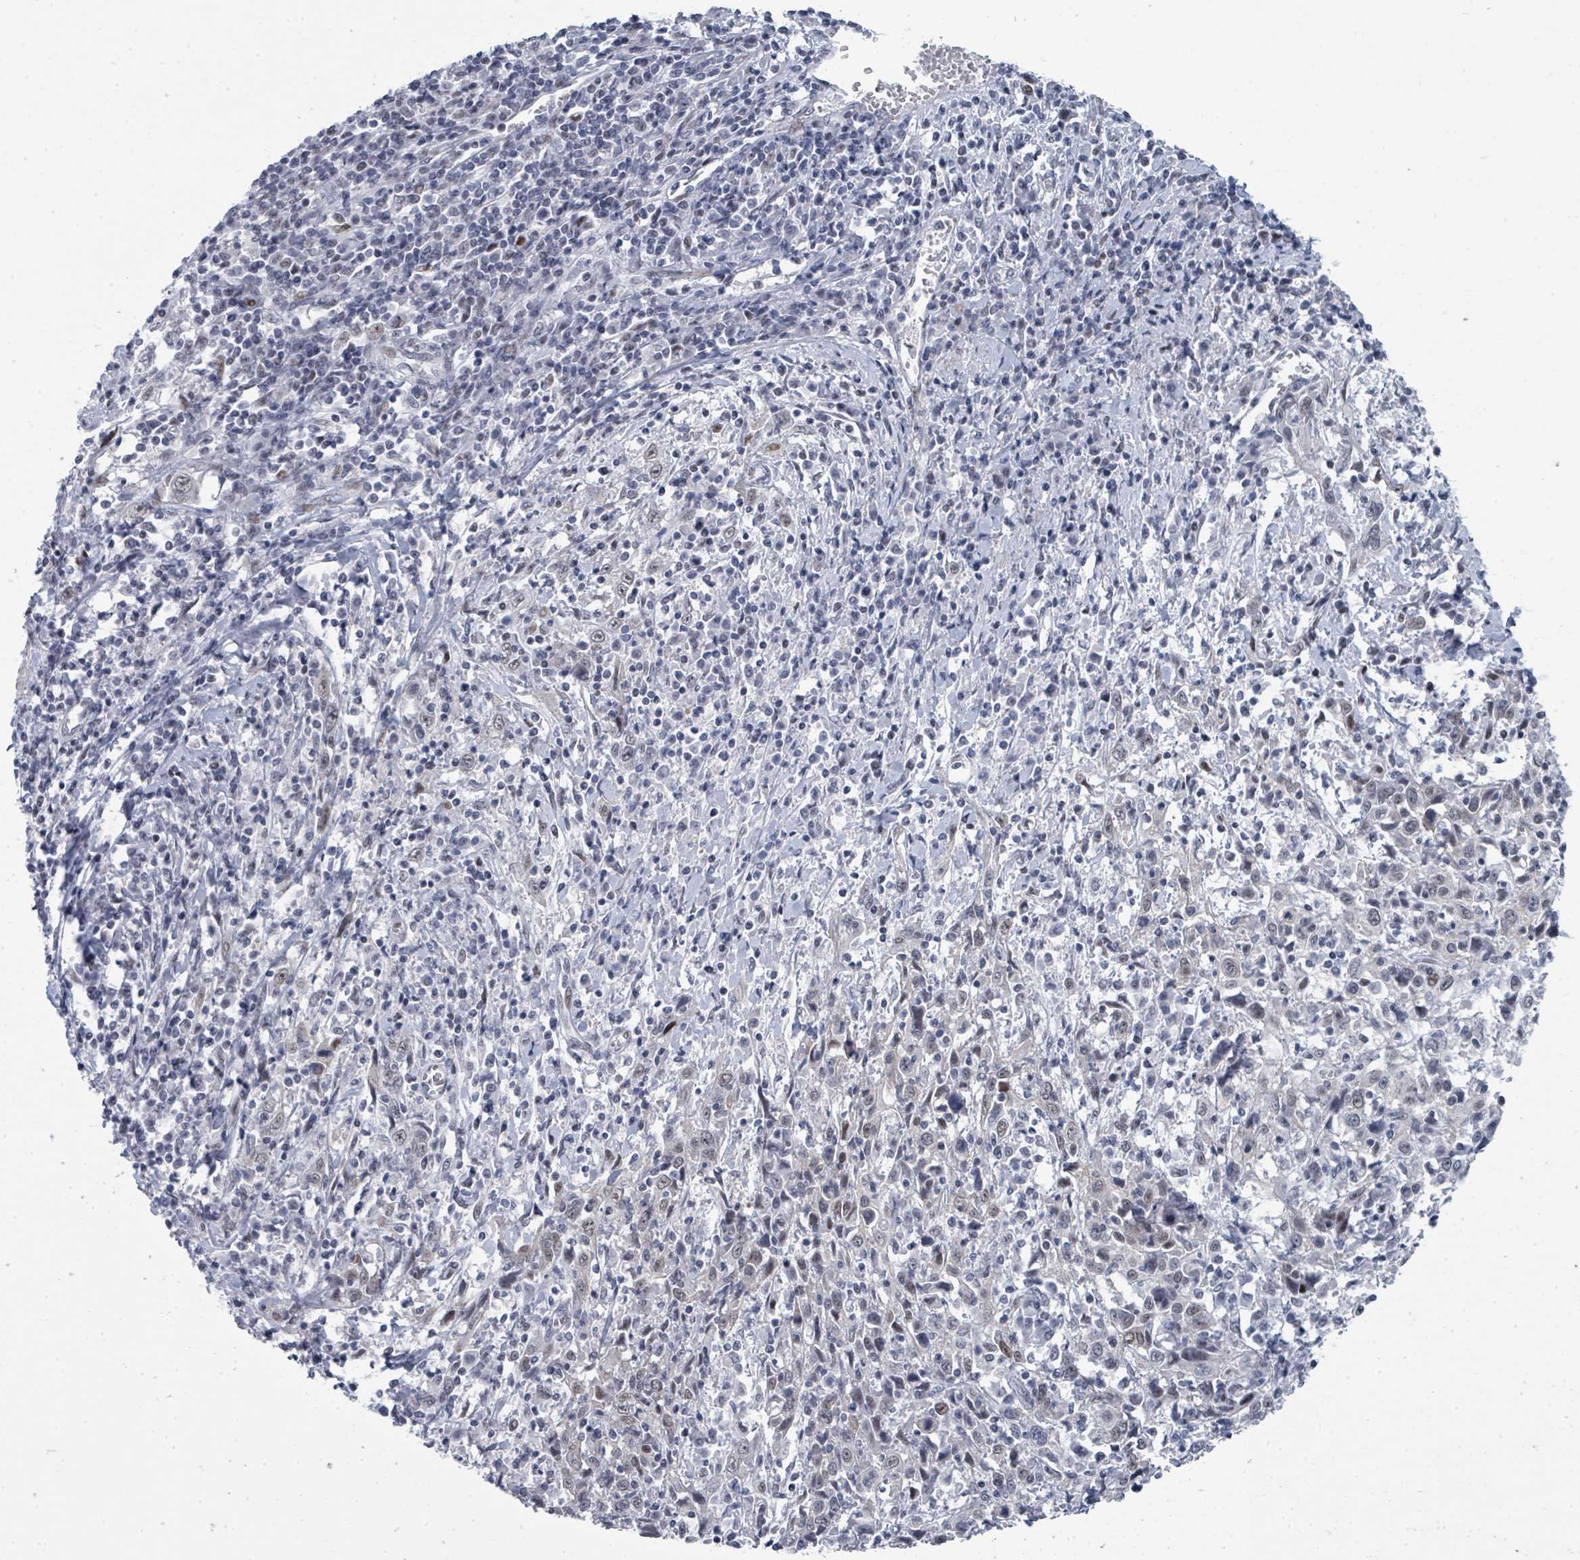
{"staining": {"intensity": "weak", "quantity": "<25%", "location": "nuclear"}, "tissue": "cervical cancer", "cell_type": "Tumor cells", "image_type": "cancer", "snomed": [{"axis": "morphology", "description": "Squamous cell carcinoma, NOS"}, {"axis": "topography", "description": "Cervix"}], "caption": "Tumor cells are negative for brown protein staining in squamous cell carcinoma (cervical). The staining is performed using DAB brown chromogen with nuclei counter-stained in using hematoxylin.", "gene": "CT45A5", "patient": {"sex": "female", "age": 46}}